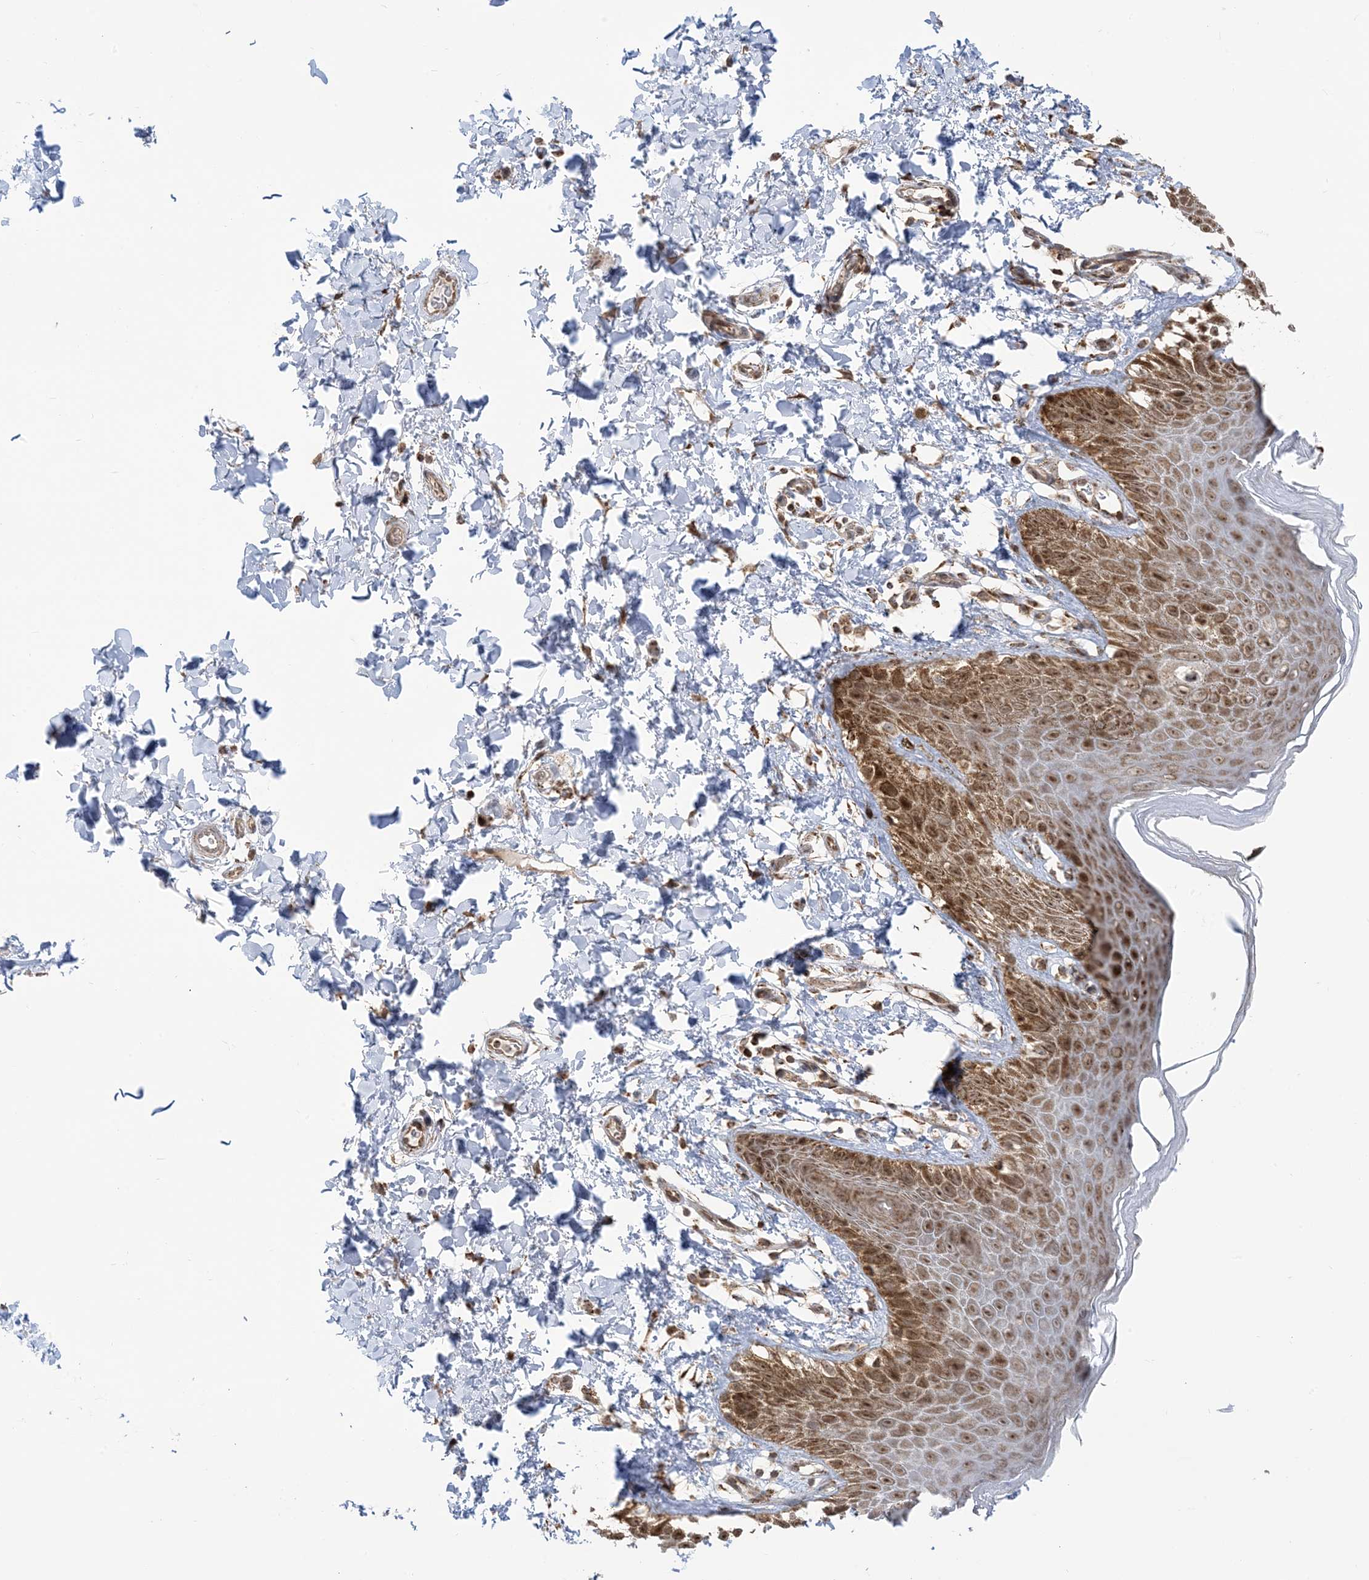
{"staining": {"intensity": "moderate", "quantity": ">75%", "location": "cytoplasmic/membranous,nuclear"}, "tissue": "skin", "cell_type": "Epidermal cells", "image_type": "normal", "snomed": [{"axis": "morphology", "description": "Normal tissue, NOS"}, {"axis": "topography", "description": "Anal"}], "caption": "DAB (3,3'-diaminobenzidine) immunohistochemical staining of normal human skin shows moderate cytoplasmic/membranous,nuclear protein staining in about >75% of epidermal cells.", "gene": "MAPKBP1", "patient": {"sex": "male", "age": 44}}